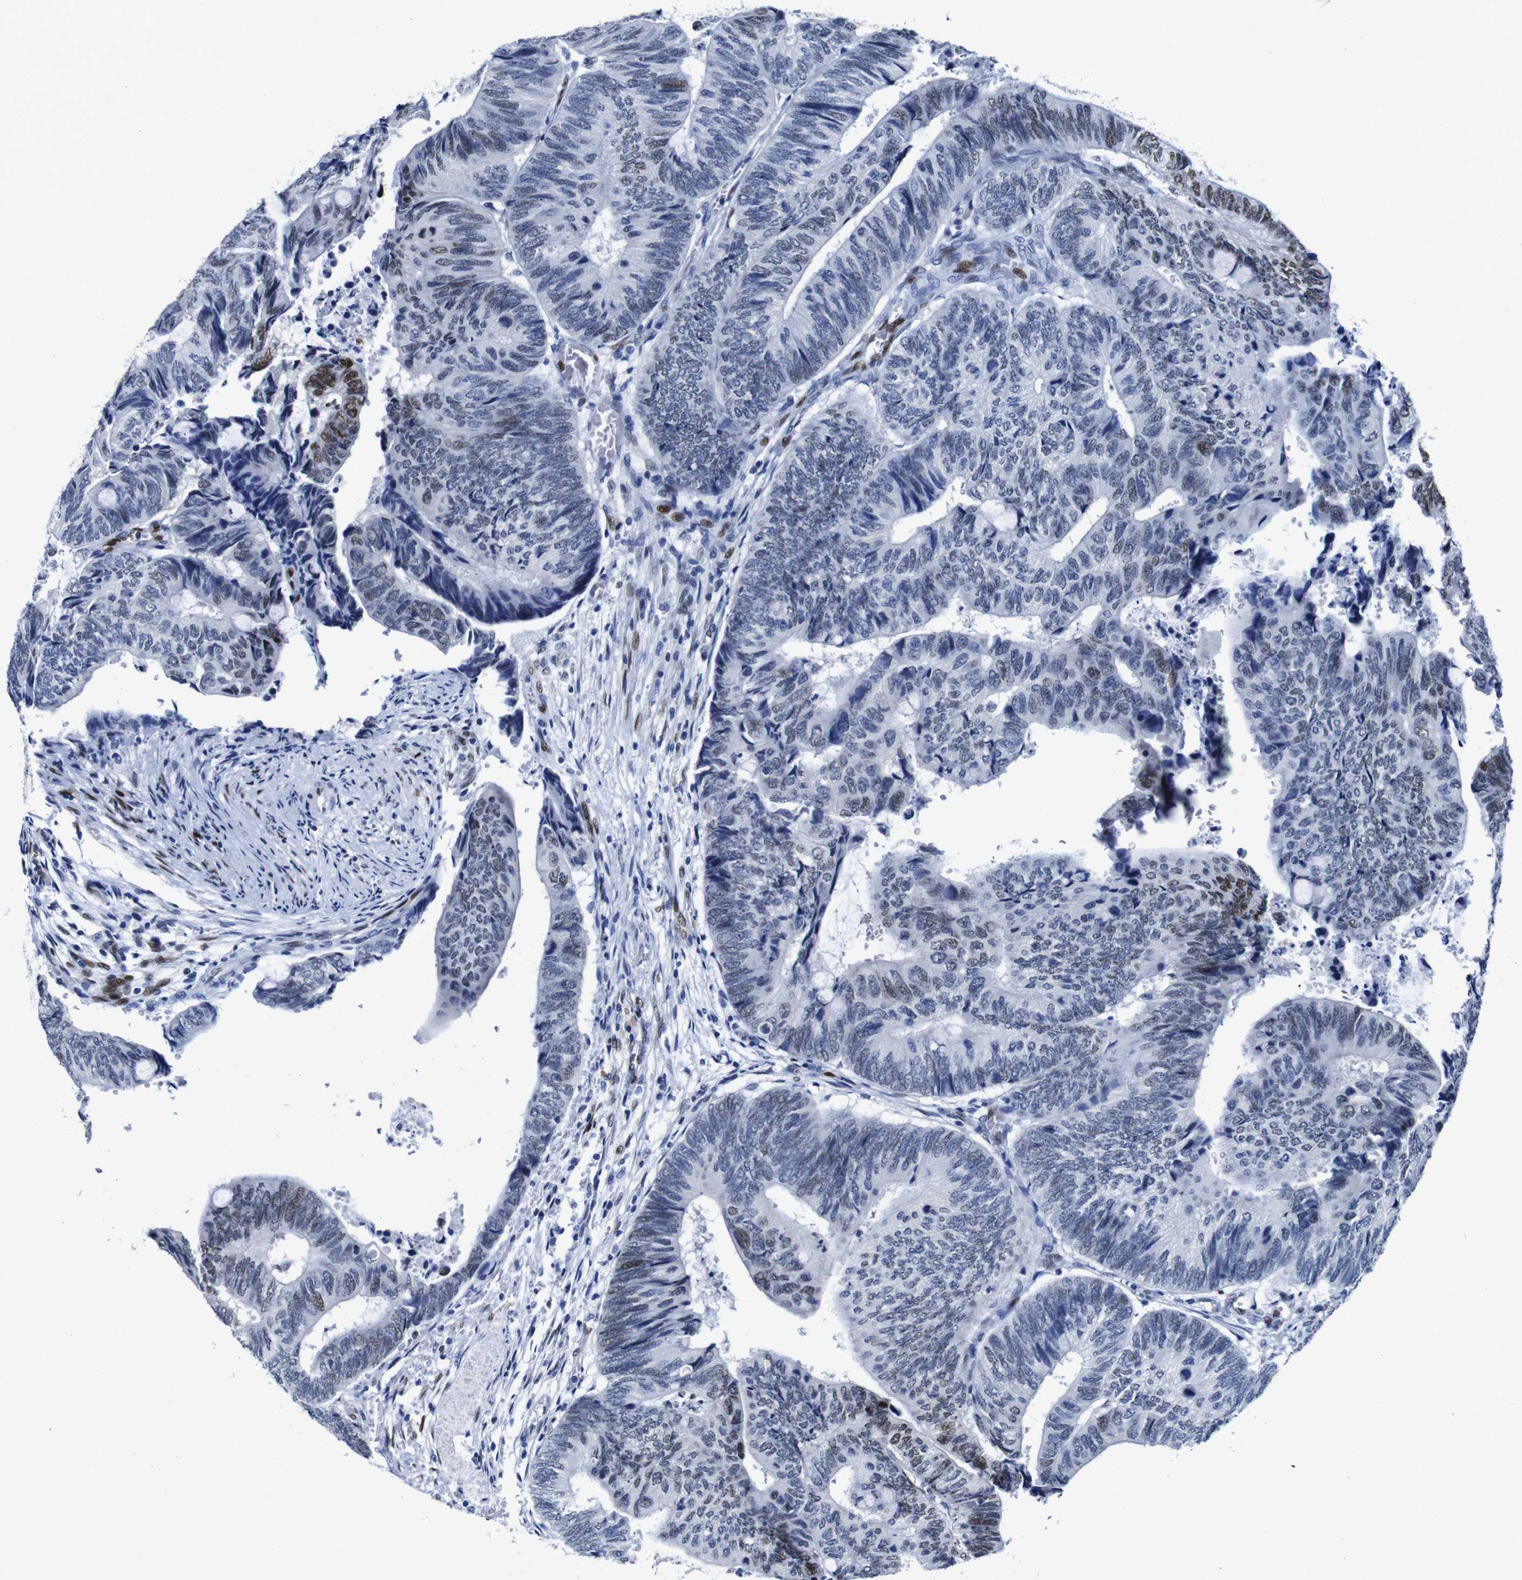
{"staining": {"intensity": "moderate", "quantity": "<25%", "location": "nuclear"}, "tissue": "colorectal cancer", "cell_type": "Tumor cells", "image_type": "cancer", "snomed": [{"axis": "morphology", "description": "Normal tissue, NOS"}, {"axis": "morphology", "description": "Adenocarcinoma, NOS"}, {"axis": "topography", "description": "Rectum"}, {"axis": "topography", "description": "Peripheral nerve tissue"}], "caption": "Immunohistochemistry (IHC) image of neoplastic tissue: colorectal adenocarcinoma stained using IHC shows low levels of moderate protein expression localized specifically in the nuclear of tumor cells, appearing as a nuclear brown color.", "gene": "FOSL2", "patient": {"sex": "male", "age": 92}}